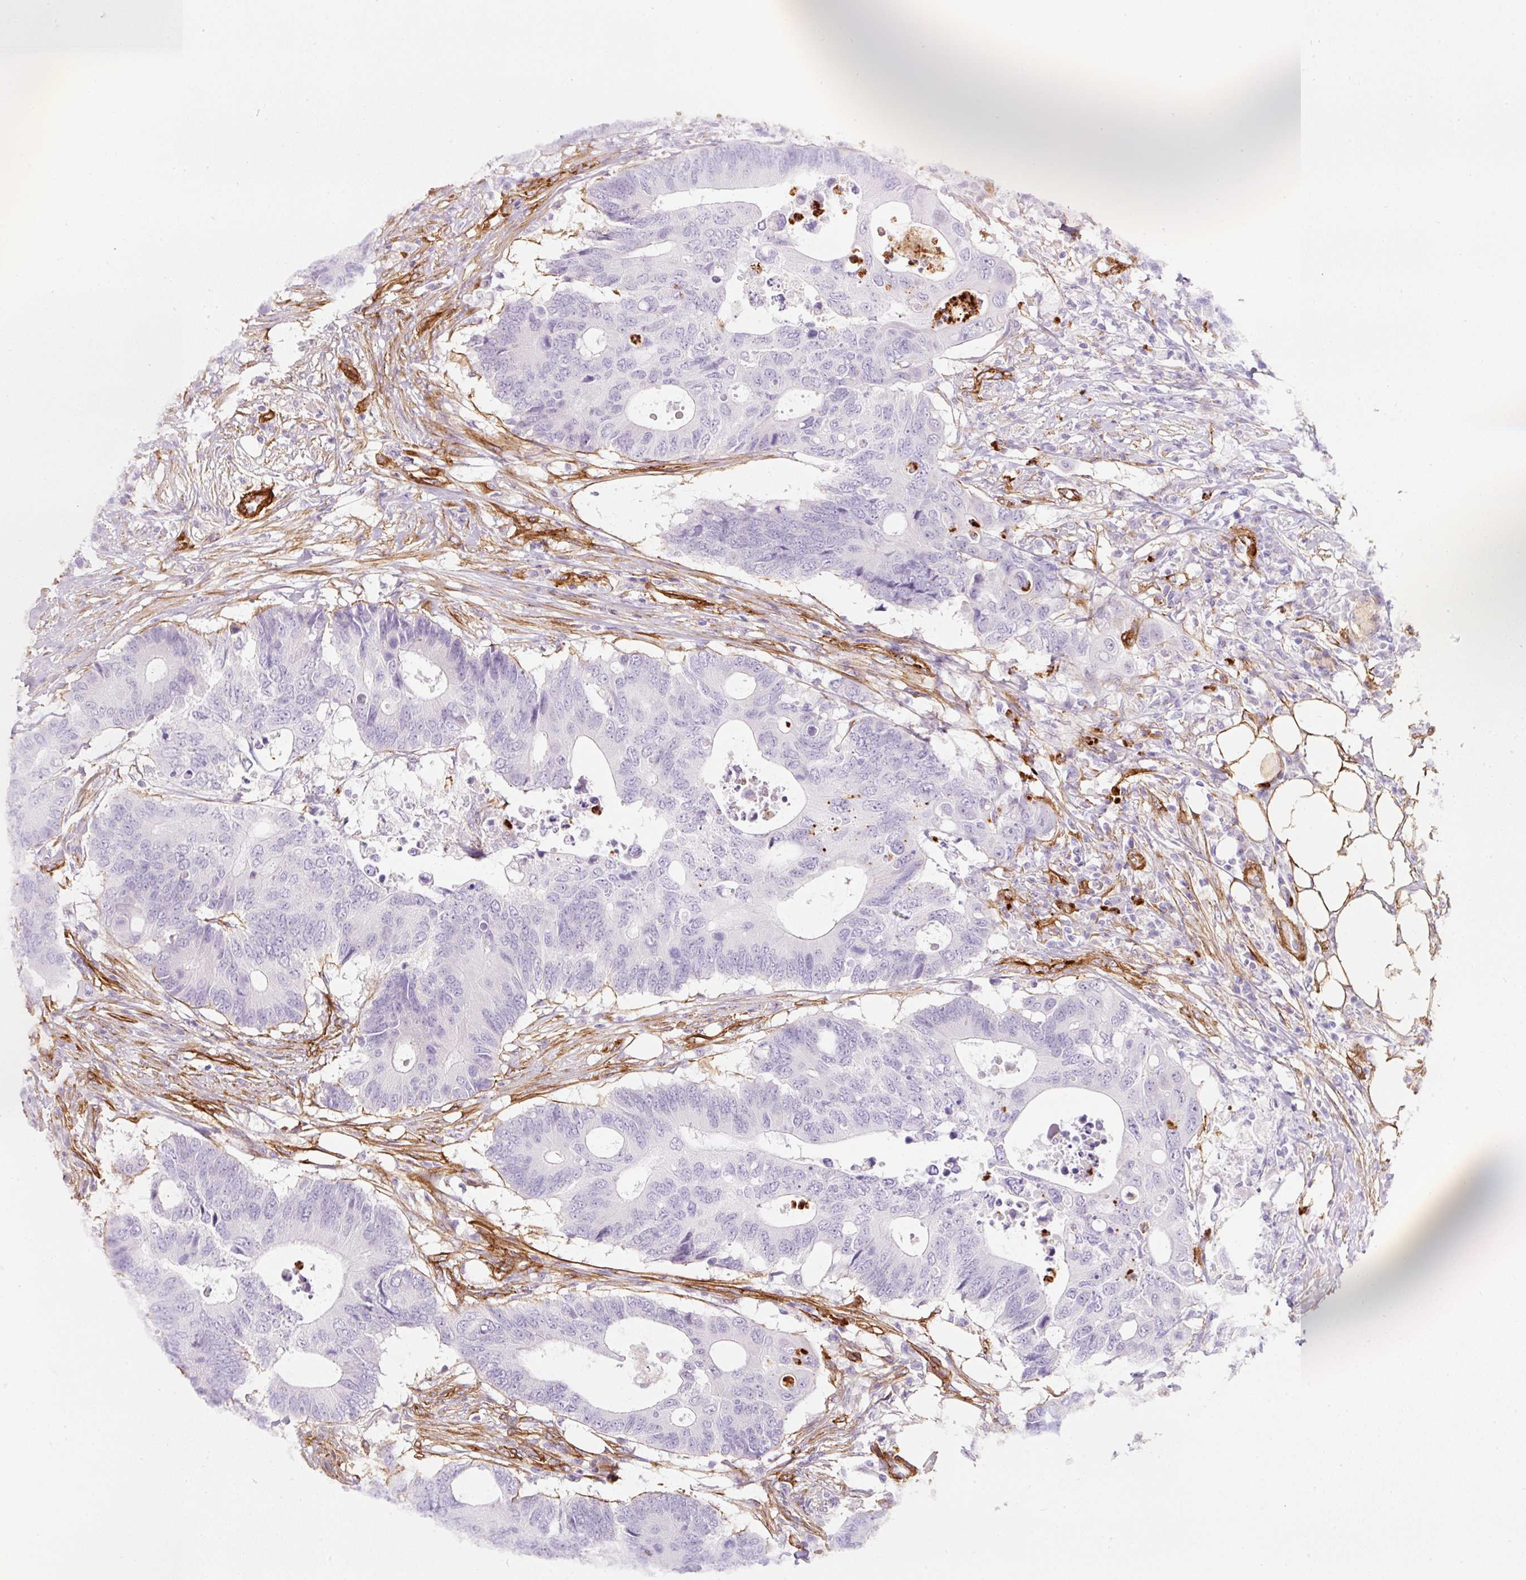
{"staining": {"intensity": "negative", "quantity": "none", "location": "none"}, "tissue": "colorectal cancer", "cell_type": "Tumor cells", "image_type": "cancer", "snomed": [{"axis": "morphology", "description": "Adenocarcinoma, NOS"}, {"axis": "topography", "description": "Colon"}], "caption": "This is an immunohistochemistry (IHC) image of colorectal cancer (adenocarcinoma). There is no expression in tumor cells.", "gene": "LOXL4", "patient": {"sex": "male", "age": 71}}